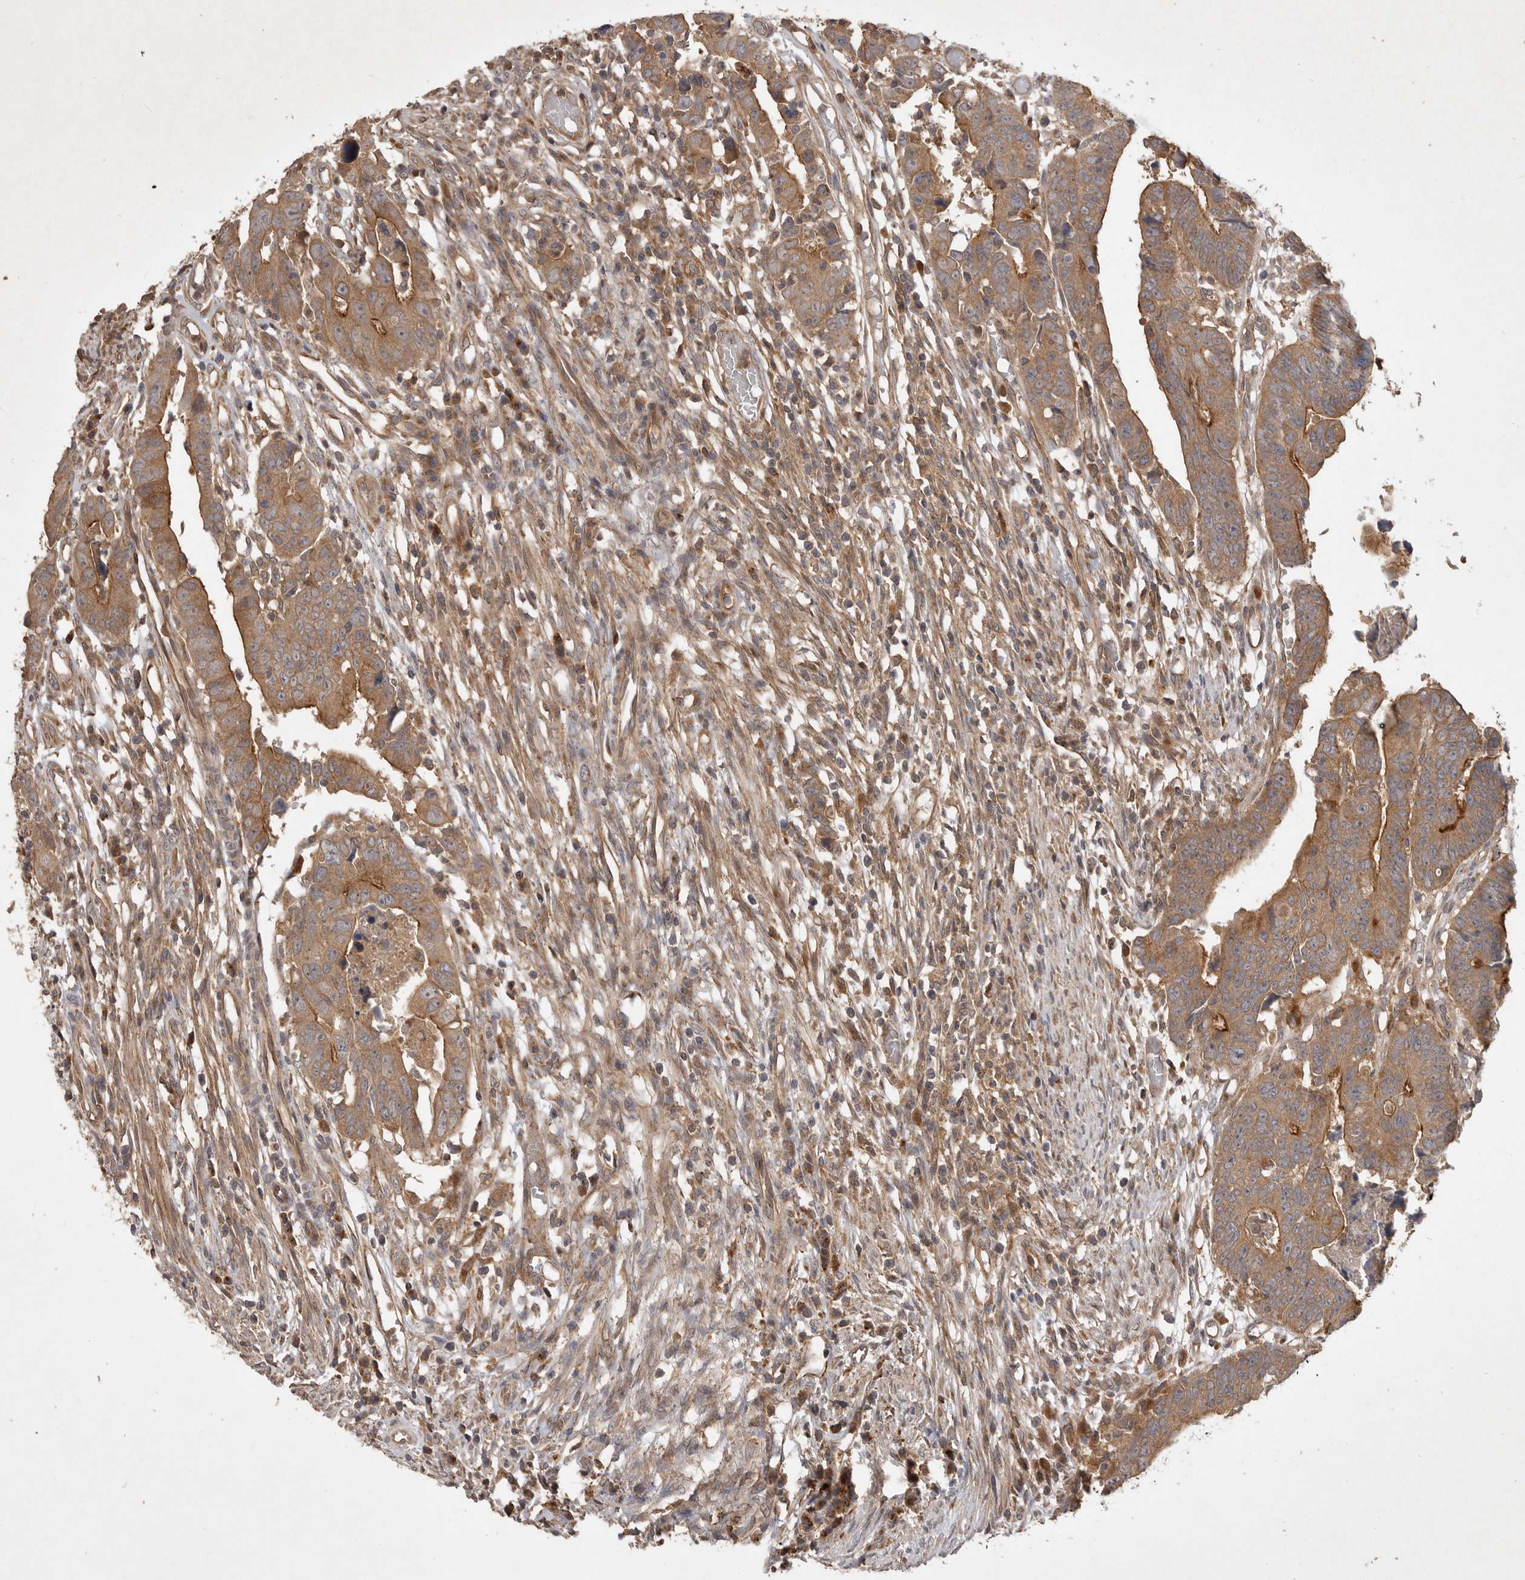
{"staining": {"intensity": "moderate", "quantity": ">75%", "location": "cytoplasmic/membranous"}, "tissue": "colorectal cancer", "cell_type": "Tumor cells", "image_type": "cancer", "snomed": [{"axis": "morphology", "description": "Adenocarcinoma, NOS"}, {"axis": "topography", "description": "Rectum"}], "caption": "A medium amount of moderate cytoplasmic/membranous expression is seen in approximately >75% of tumor cells in colorectal cancer tissue.", "gene": "ZNF232", "patient": {"sex": "female", "age": 65}}